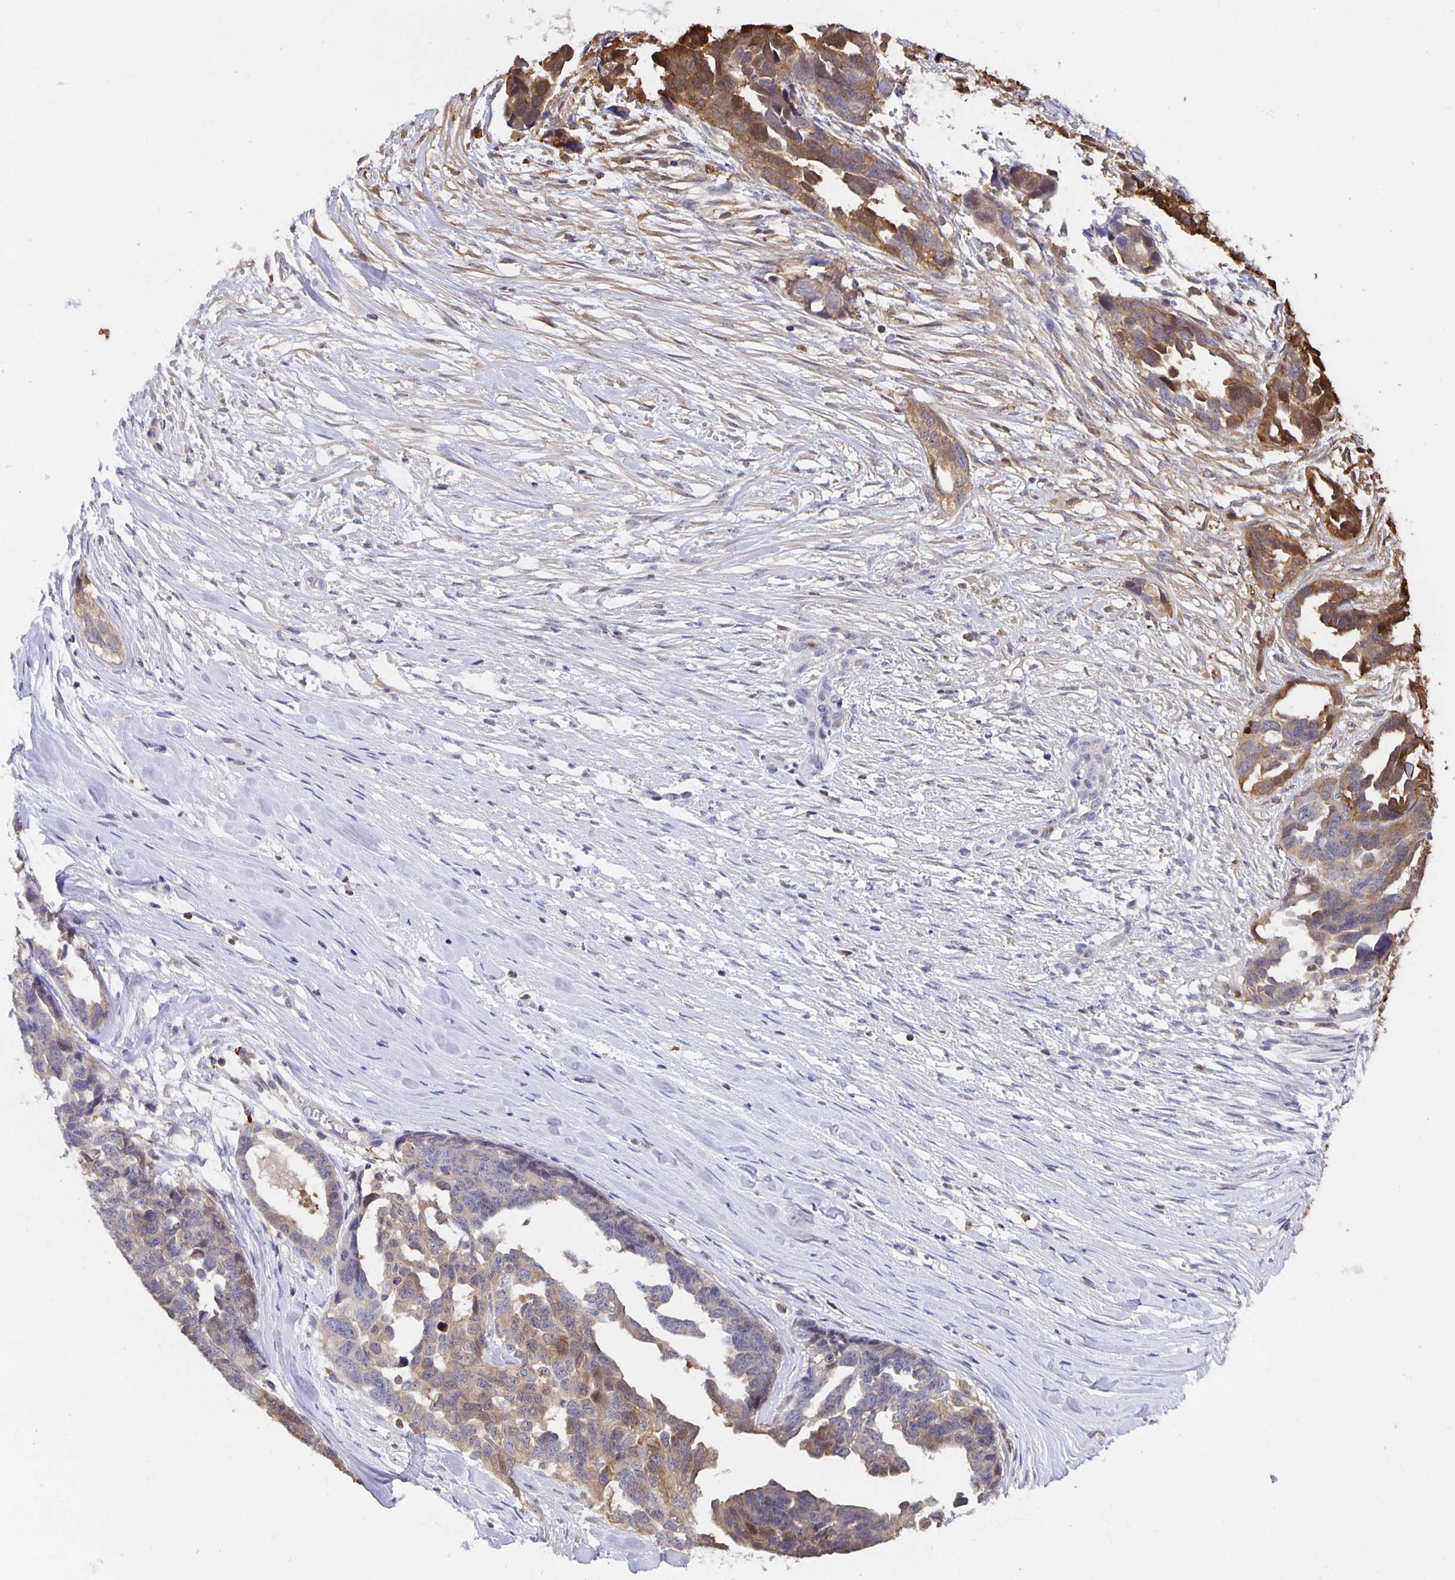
{"staining": {"intensity": "moderate", "quantity": "<25%", "location": "cytoplasmic/membranous"}, "tissue": "ovarian cancer", "cell_type": "Tumor cells", "image_type": "cancer", "snomed": [{"axis": "morphology", "description": "Cystadenocarcinoma, serous, NOS"}, {"axis": "topography", "description": "Ovary"}], "caption": "Ovarian serous cystadenocarcinoma stained for a protein (brown) demonstrates moderate cytoplasmic/membranous positive staining in approximately <25% of tumor cells.", "gene": "MARCHF6", "patient": {"sex": "female", "age": 69}}